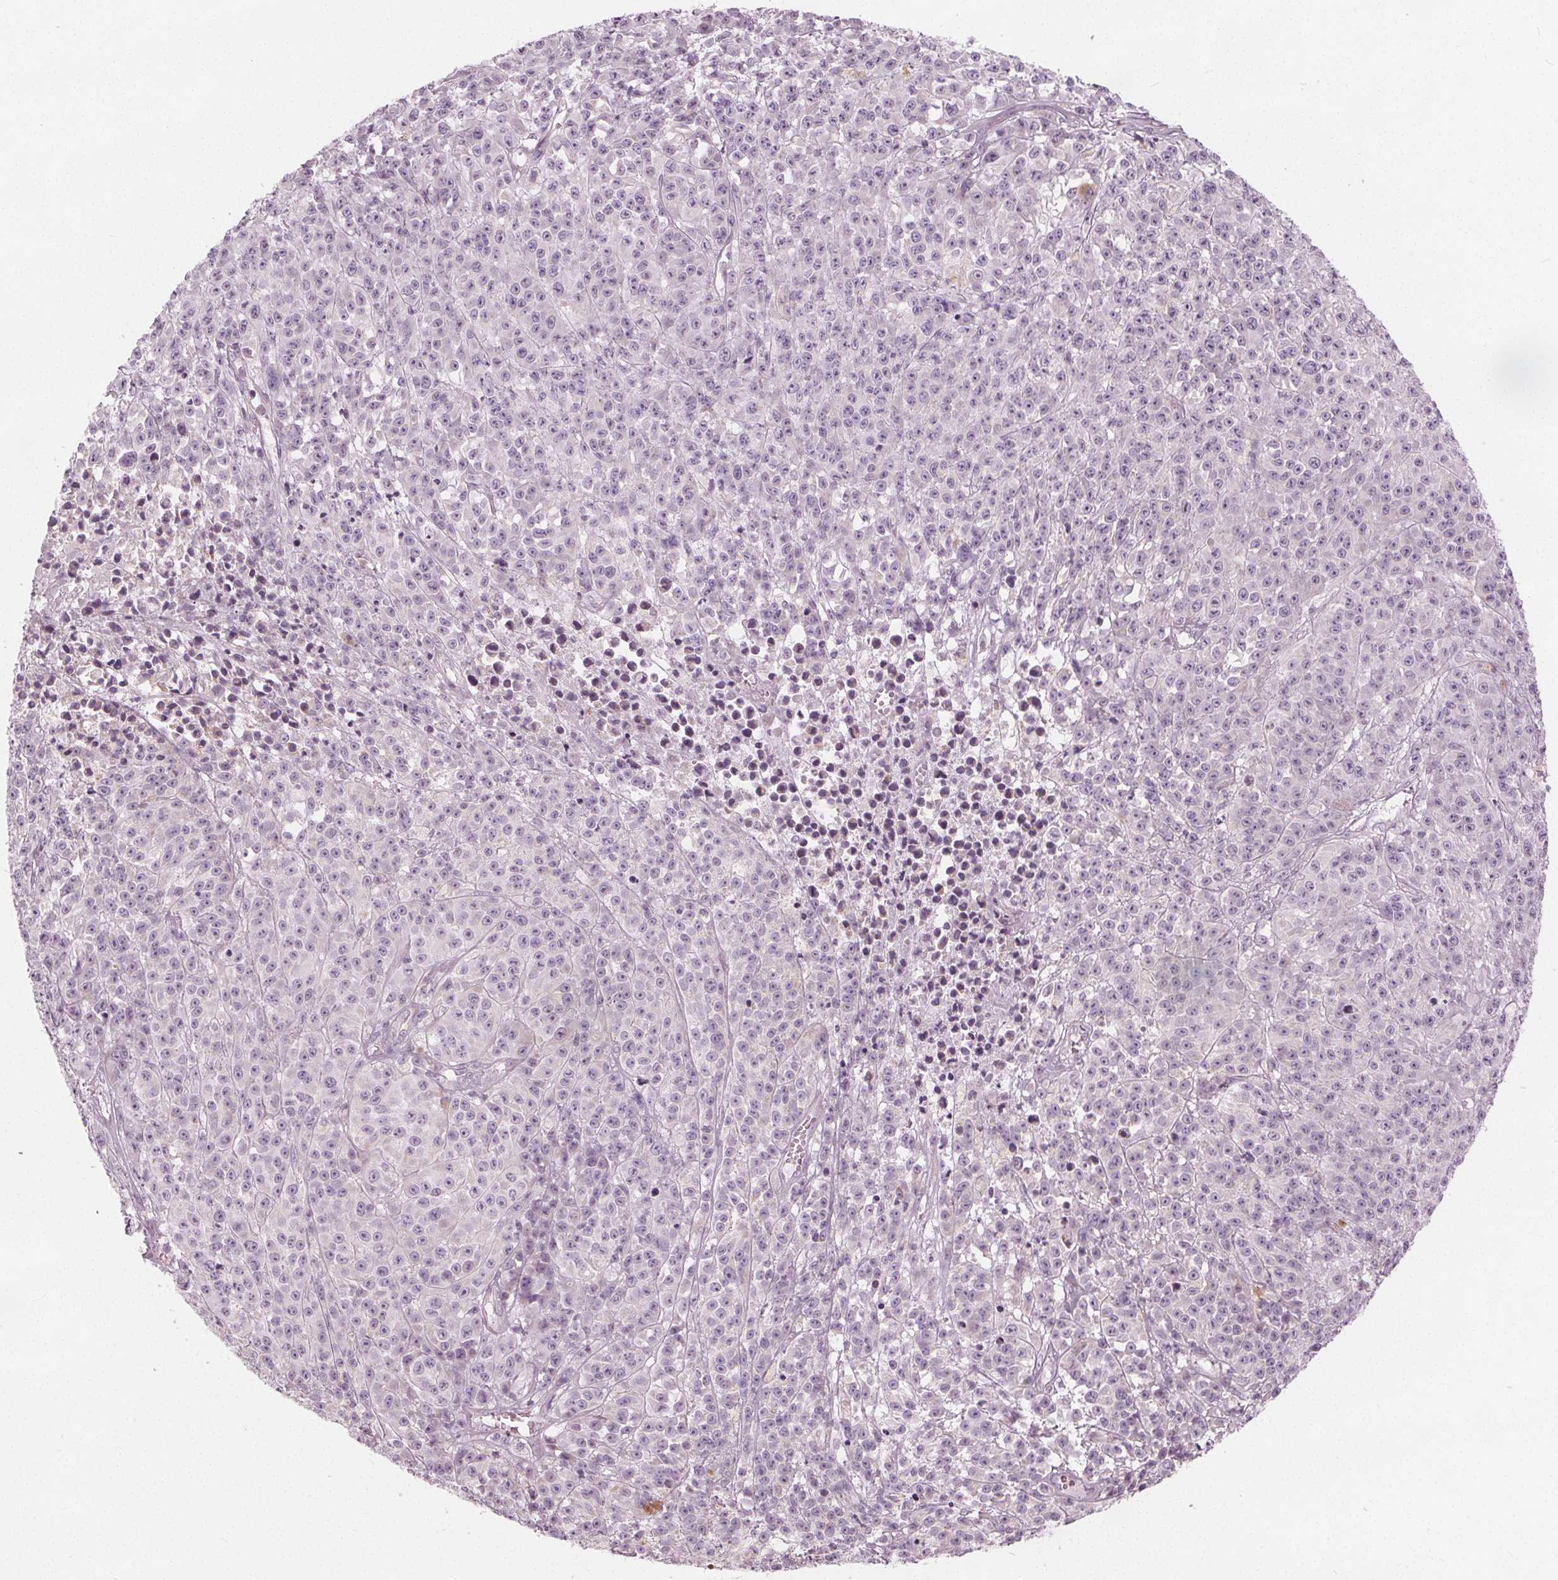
{"staining": {"intensity": "negative", "quantity": "none", "location": "none"}, "tissue": "melanoma", "cell_type": "Tumor cells", "image_type": "cancer", "snomed": [{"axis": "morphology", "description": "Malignant melanoma, NOS"}, {"axis": "topography", "description": "Skin"}], "caption": "This is a photomicrograph of immunohistochemistry staining of malignant melanoma, which shows no positivity in tumor cells. (DAB immunohistochemistry, high magnification).", "gene": "BRSK1", "patient": {"sex": "female", "age": 58}}